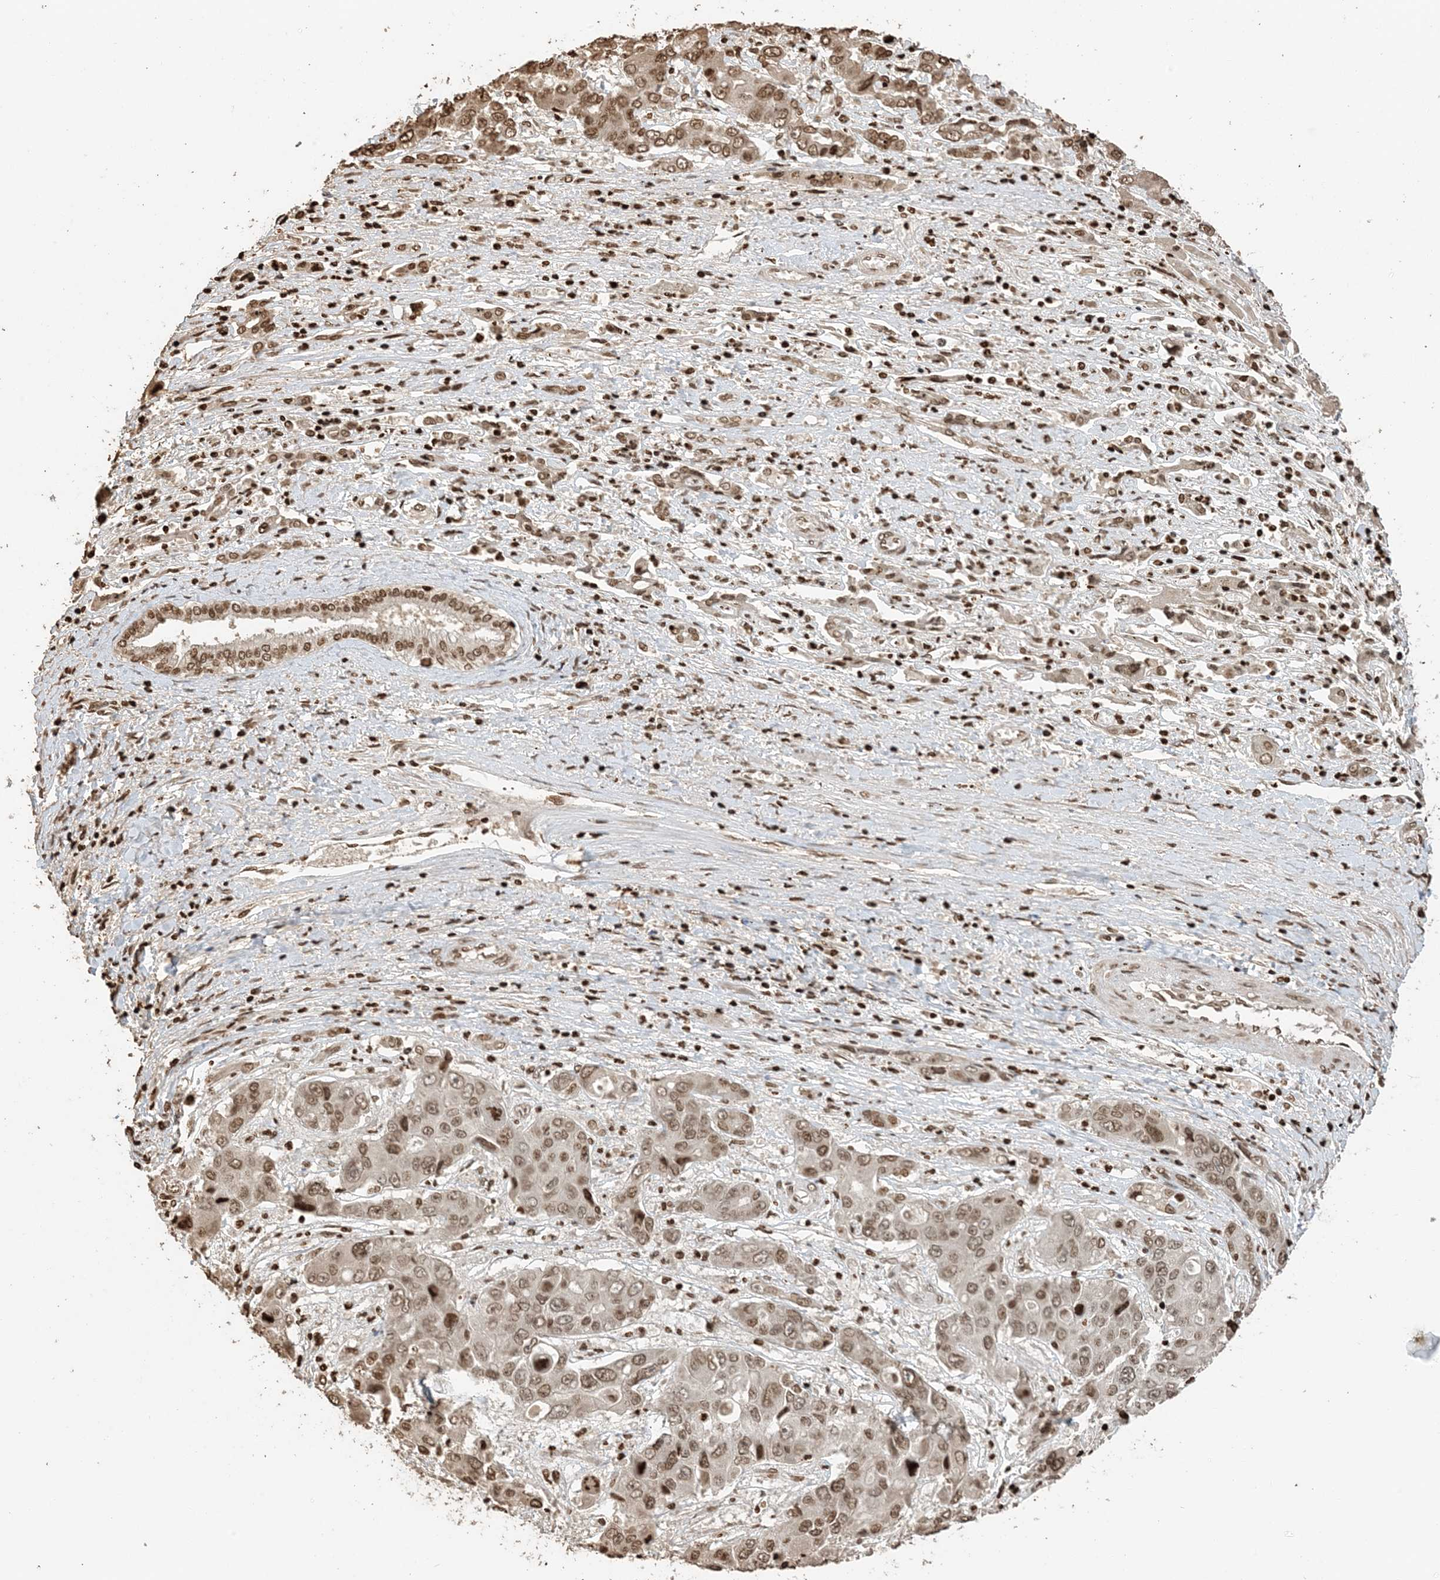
{"staining": {"intensity": "weak", "quantity": ">75%", "location": "nuclear"}, "tissue": "liver cancer", "cell_type": "Tumor cells", "image_type": "cancer", "snomed": [{"axis": "morphology", "description": "Cholangiocarcinoma"}, {"axis": "topography", "description": "Liver"}], "caption": "Immunohistochemical staining of human liver cholangiocarcinoma reveals low levels of weak nuclear expression in about >75% of tumor cells. (Stains: DAB in brown, nuclei in blue, Microscopy: brightfield microscopy at high magnification).", "gene": "H3-3B", "patient": {"sex": "male", "age": 67}}